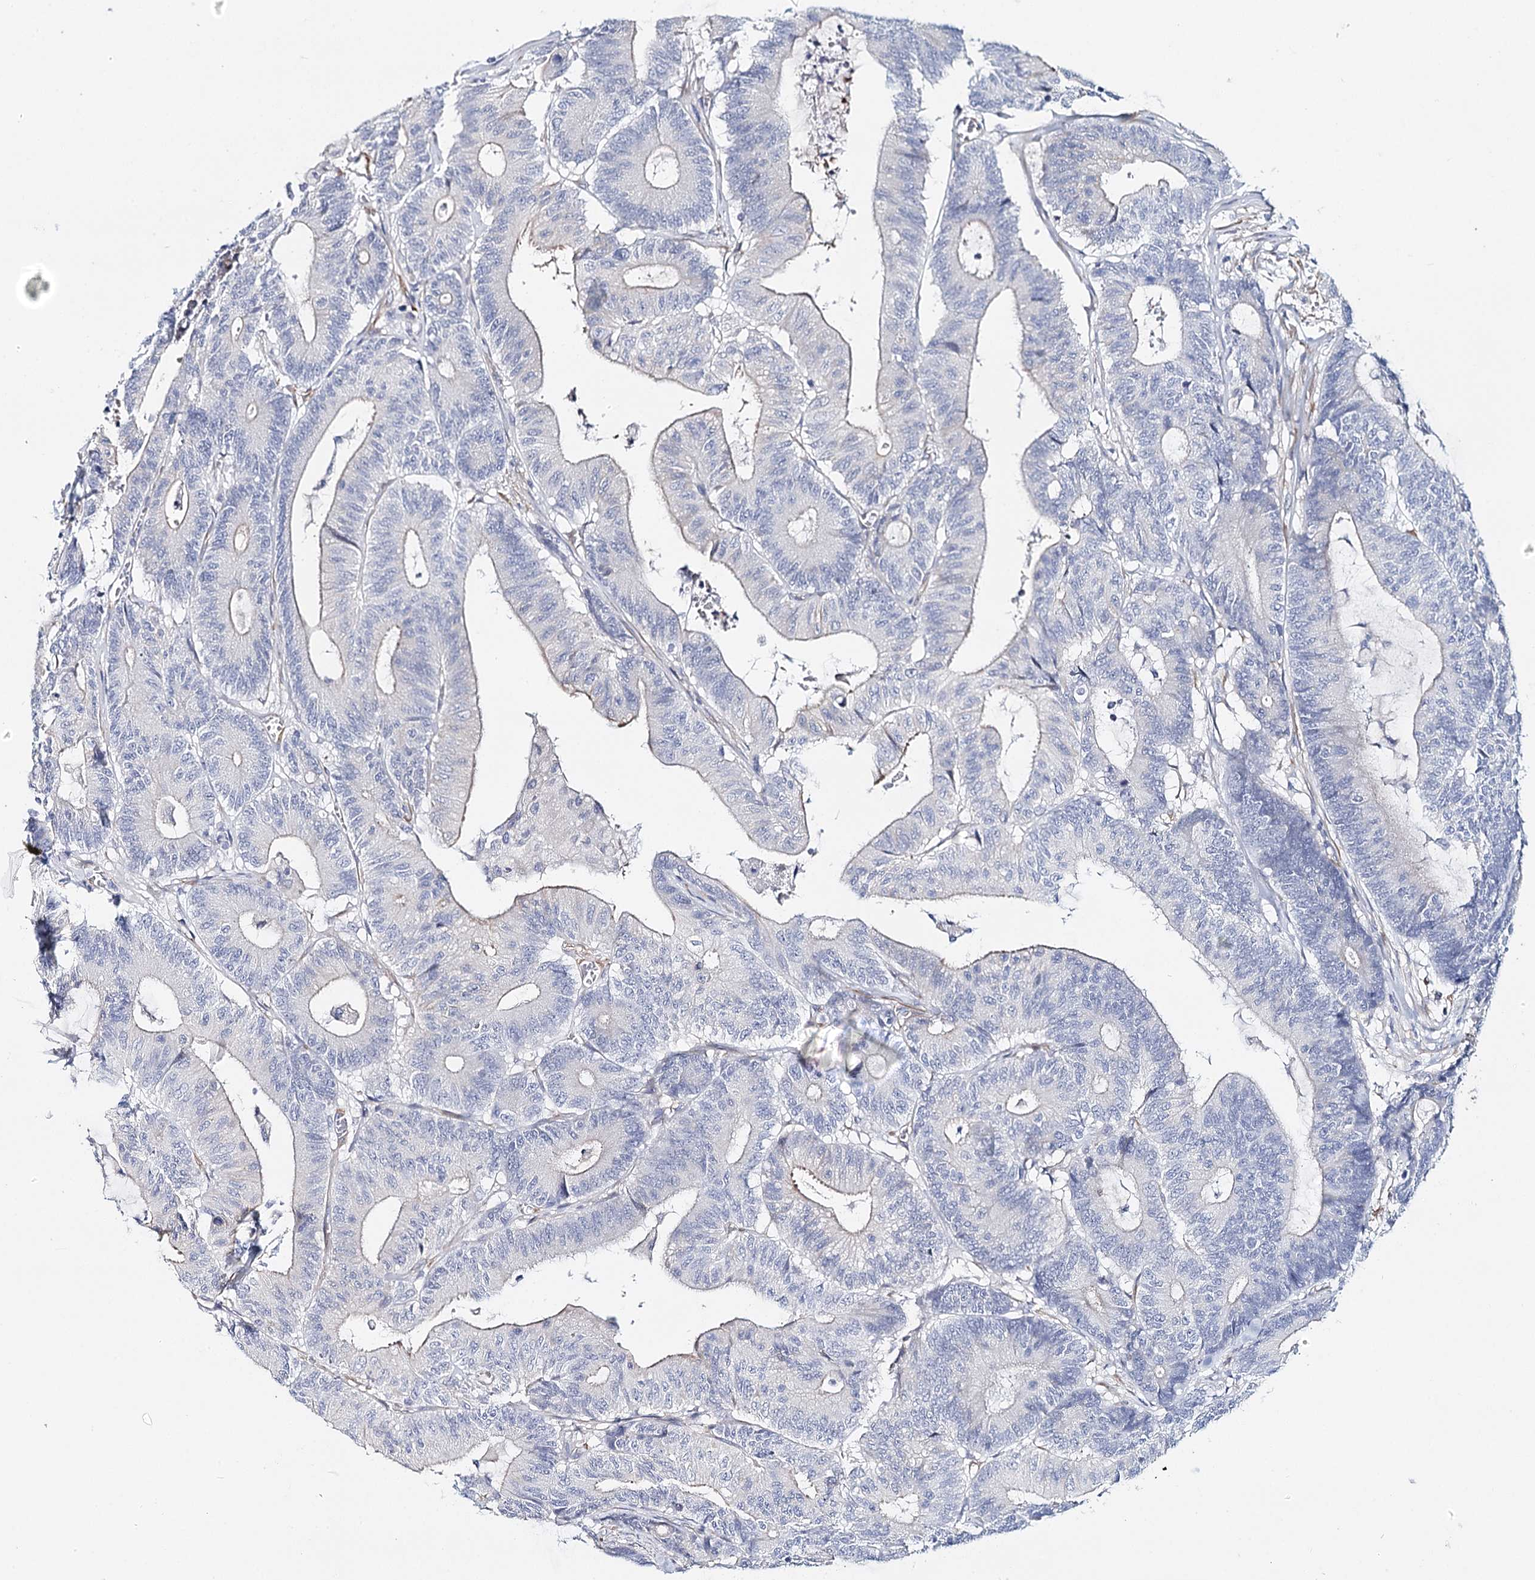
{"staining": {"intensity": "negative", "quantity": "none", "location": "none"}, "tissue": "colorectal cancer", "cell_type": "Tumor cells", "image_type": "cancer", "snomed": [{"axis": "morphology", "description": "Adenocarcinoma, NOS"}, {"axis": "topography", "description": "Colon"}], "caption": "Immunohistochemical staining of adenocarcinoma (colorectal) demonstrates no significant positivity in tumor cells.", "gene": "TEX12", "patient": {"sex": "female", "age": 84}}